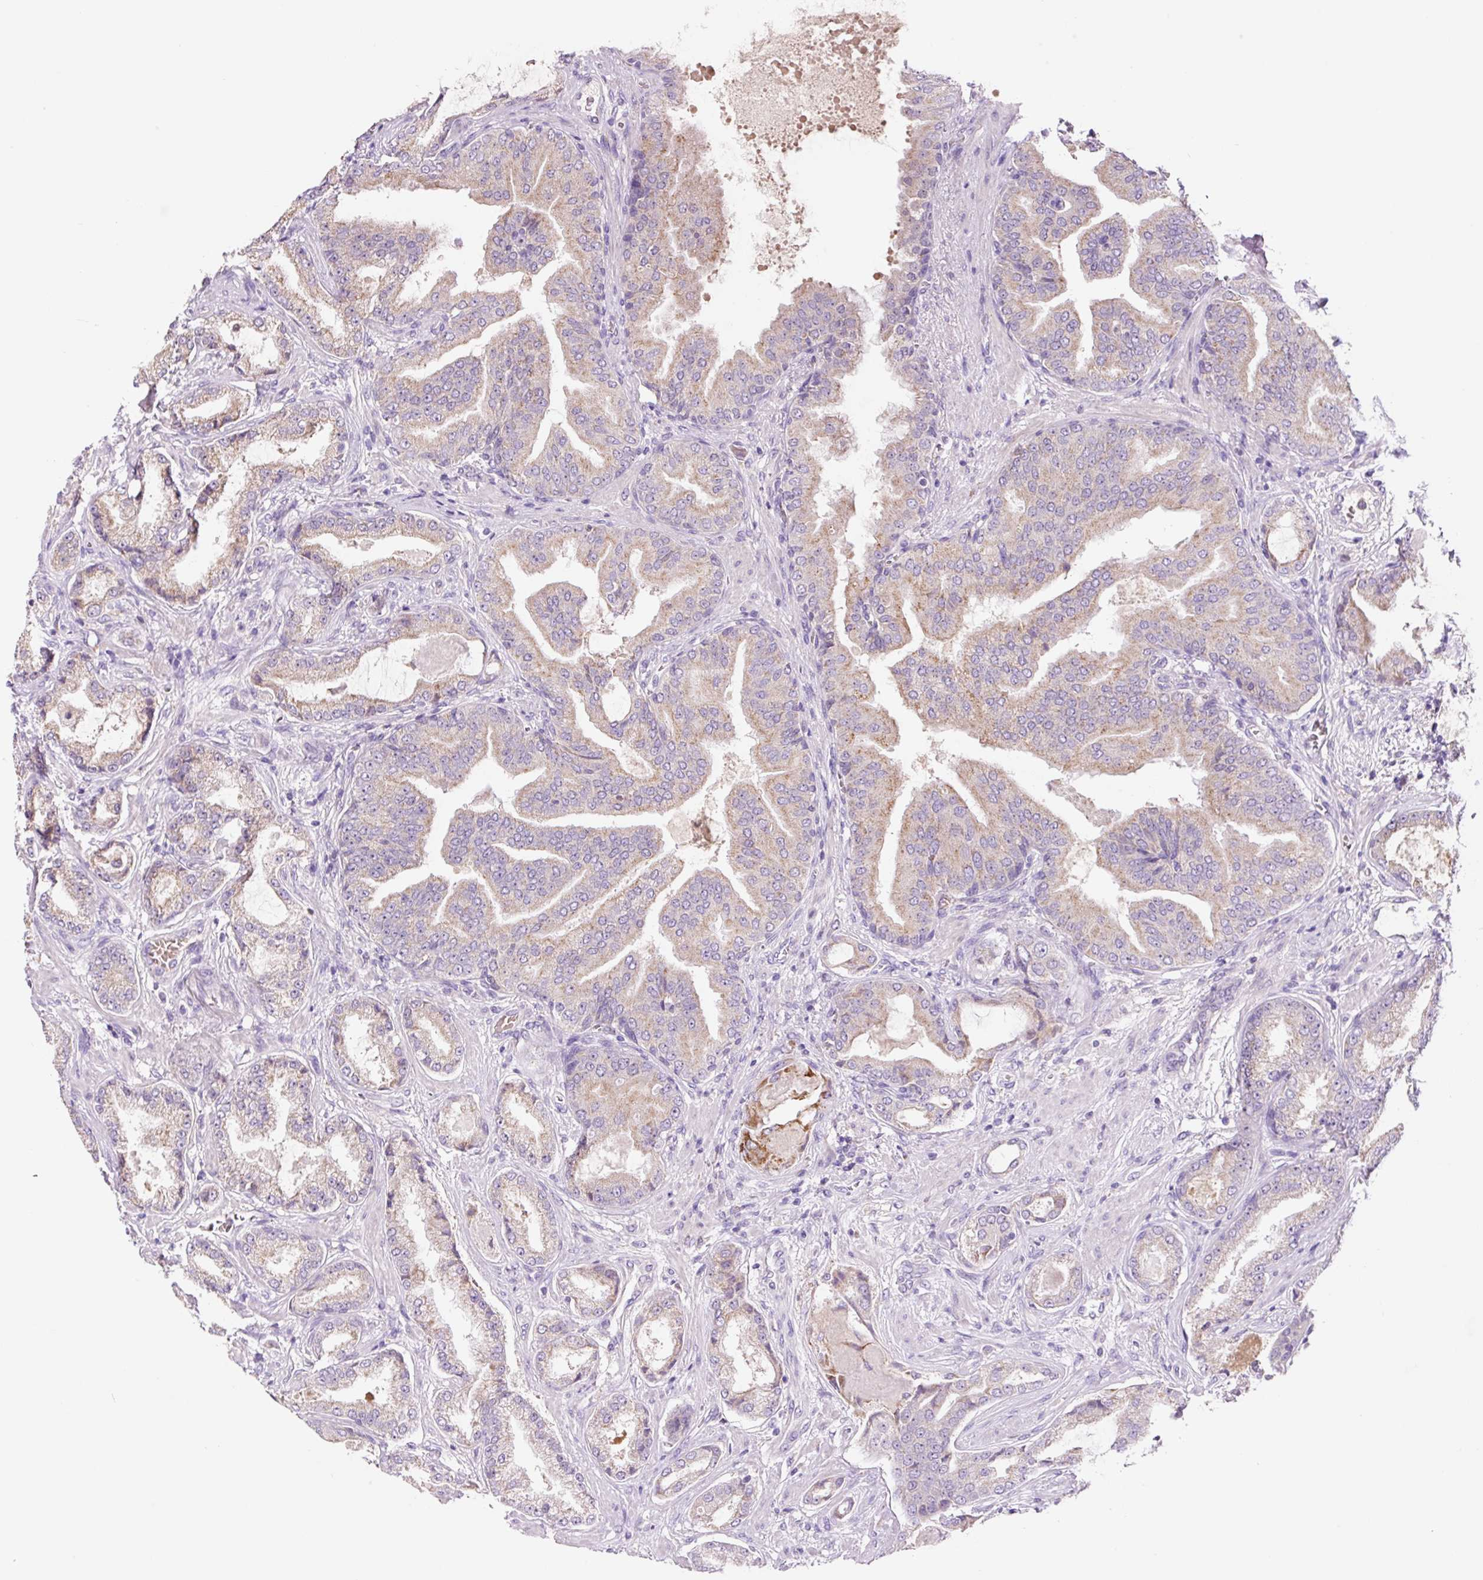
{"staining": {"intensity": "weak", "quantity": "25%-75%", "location": "cytoplasmic/membranous"}, "tissue": "prostate cancer", "cell_type": "Tumor cells", "image_type": "cancer", "snomed": [{"axis": "morphology", "description": "Adenocarcinoma, High grade"}, {"axis": "topography", "description": "Prostate"}], "caption": "Protein staining displays weak cytoplasmic/membranous expression in approximately 25%-75% of tumor cells in prostate high-grade adenocarcinoma. Nuclei are stained in blue.", "gene": "PCK2", "patient": {"sex": "male", "age": 68}}